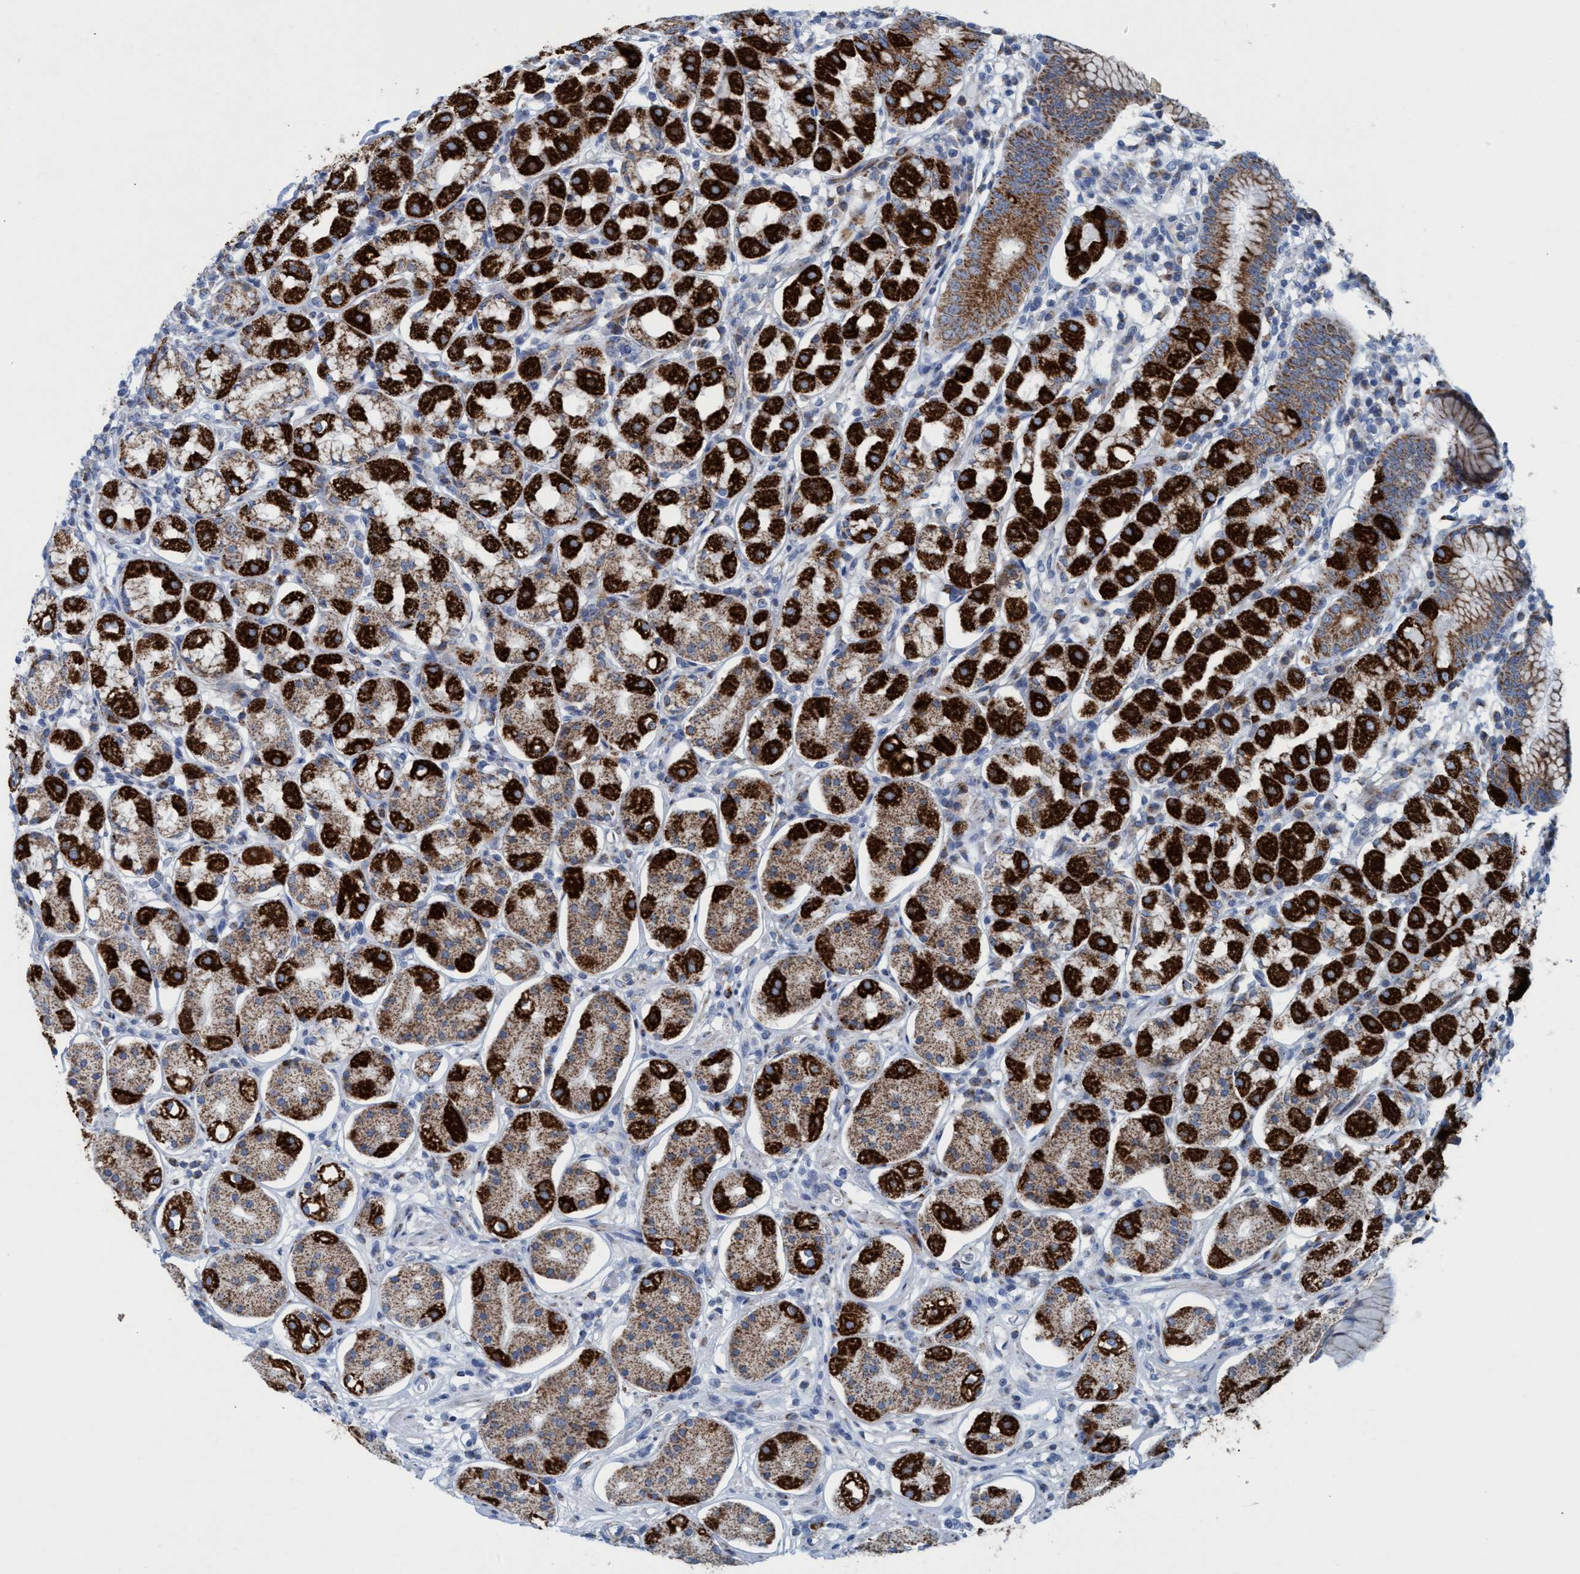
{"staining": {"intensity": "strong", "quantity": "25%-75%", "location": "cytoplasmic/membranous"}, "tissue": "stomach", "cell_type": "Glandular cells", "image_type": "normal", "snomed": [{"axis": "morphology", "description": "Normal tissue, NOS"}, {"axis": "topography", "description": "Stomach"}, {"axis": "topography", "description": "Stomach, lower"}], "caption": "Immunohistochemistry (IHC) (DAB (3,3'-diaminobenzidine)) staining of unremarkable stomach shows strong cytoplasmic/membranous protein positivity in approximately 25%-75% of glandular cells. (DAB (3,3'-diaminobenzidine) IHC with brightfield microscopy, high magnification).", "gene": "GGA3", "patient": {"sex": "female", "age": 56}}